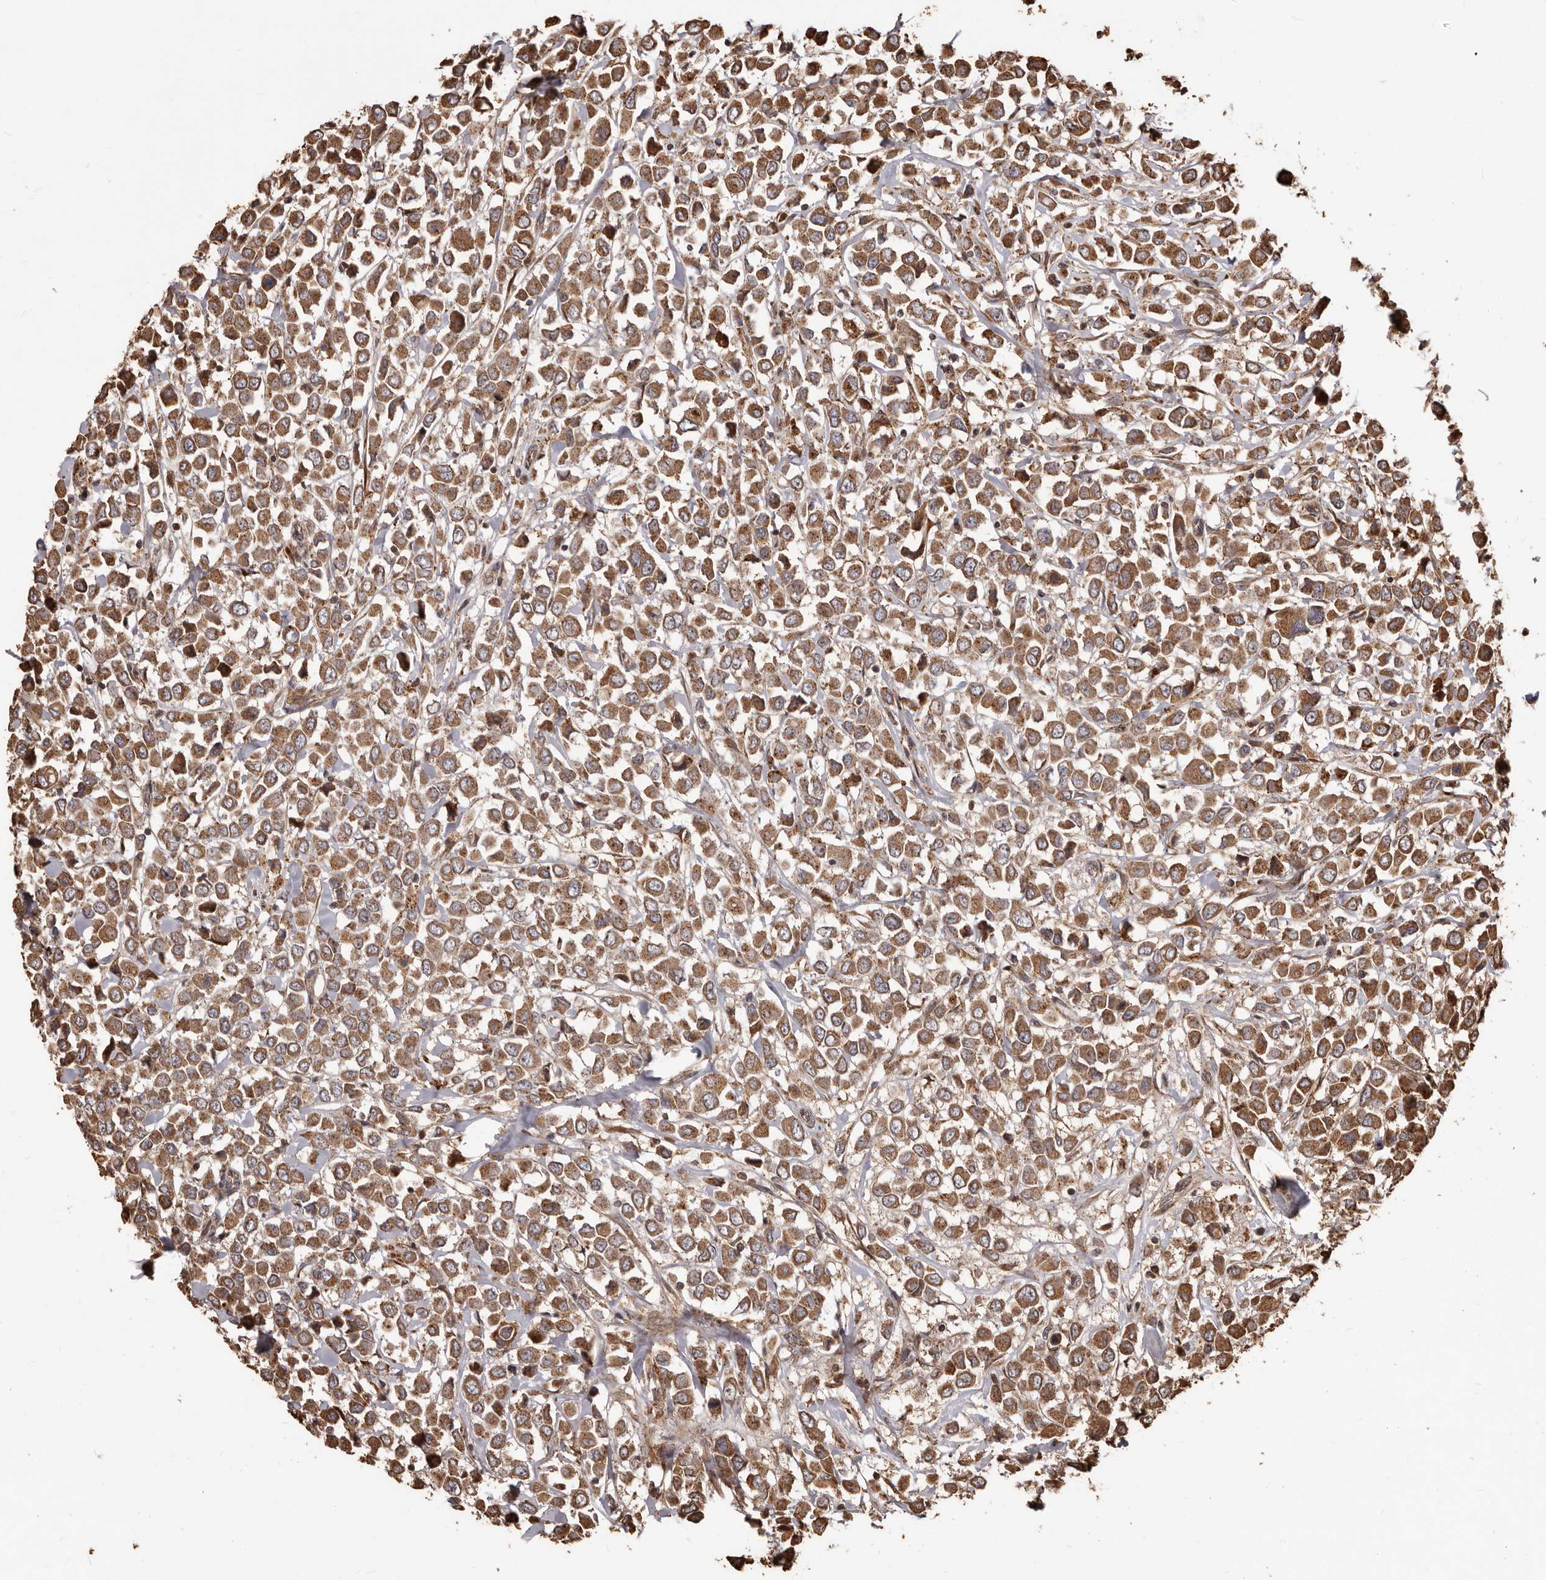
{"staining": {"intensity": "moderate", "quantity": ">75%", "location": "cytoplasmic/membranous"}, "tissue": "breast cancer", "cell_type": "Tumor cells", "image_type": "cancer", "snomed": [{"axis": "morphology", "description": "Duct carcinoma"}, {"axis": "topography", "description": "Breast"}], "caption": "Breast infiltrating ductal carcinoma stained with a protein marker displays moderate staining in tumor cells.", "gene": "MTO1", "patient": {"sex": "female", "age": 61}}